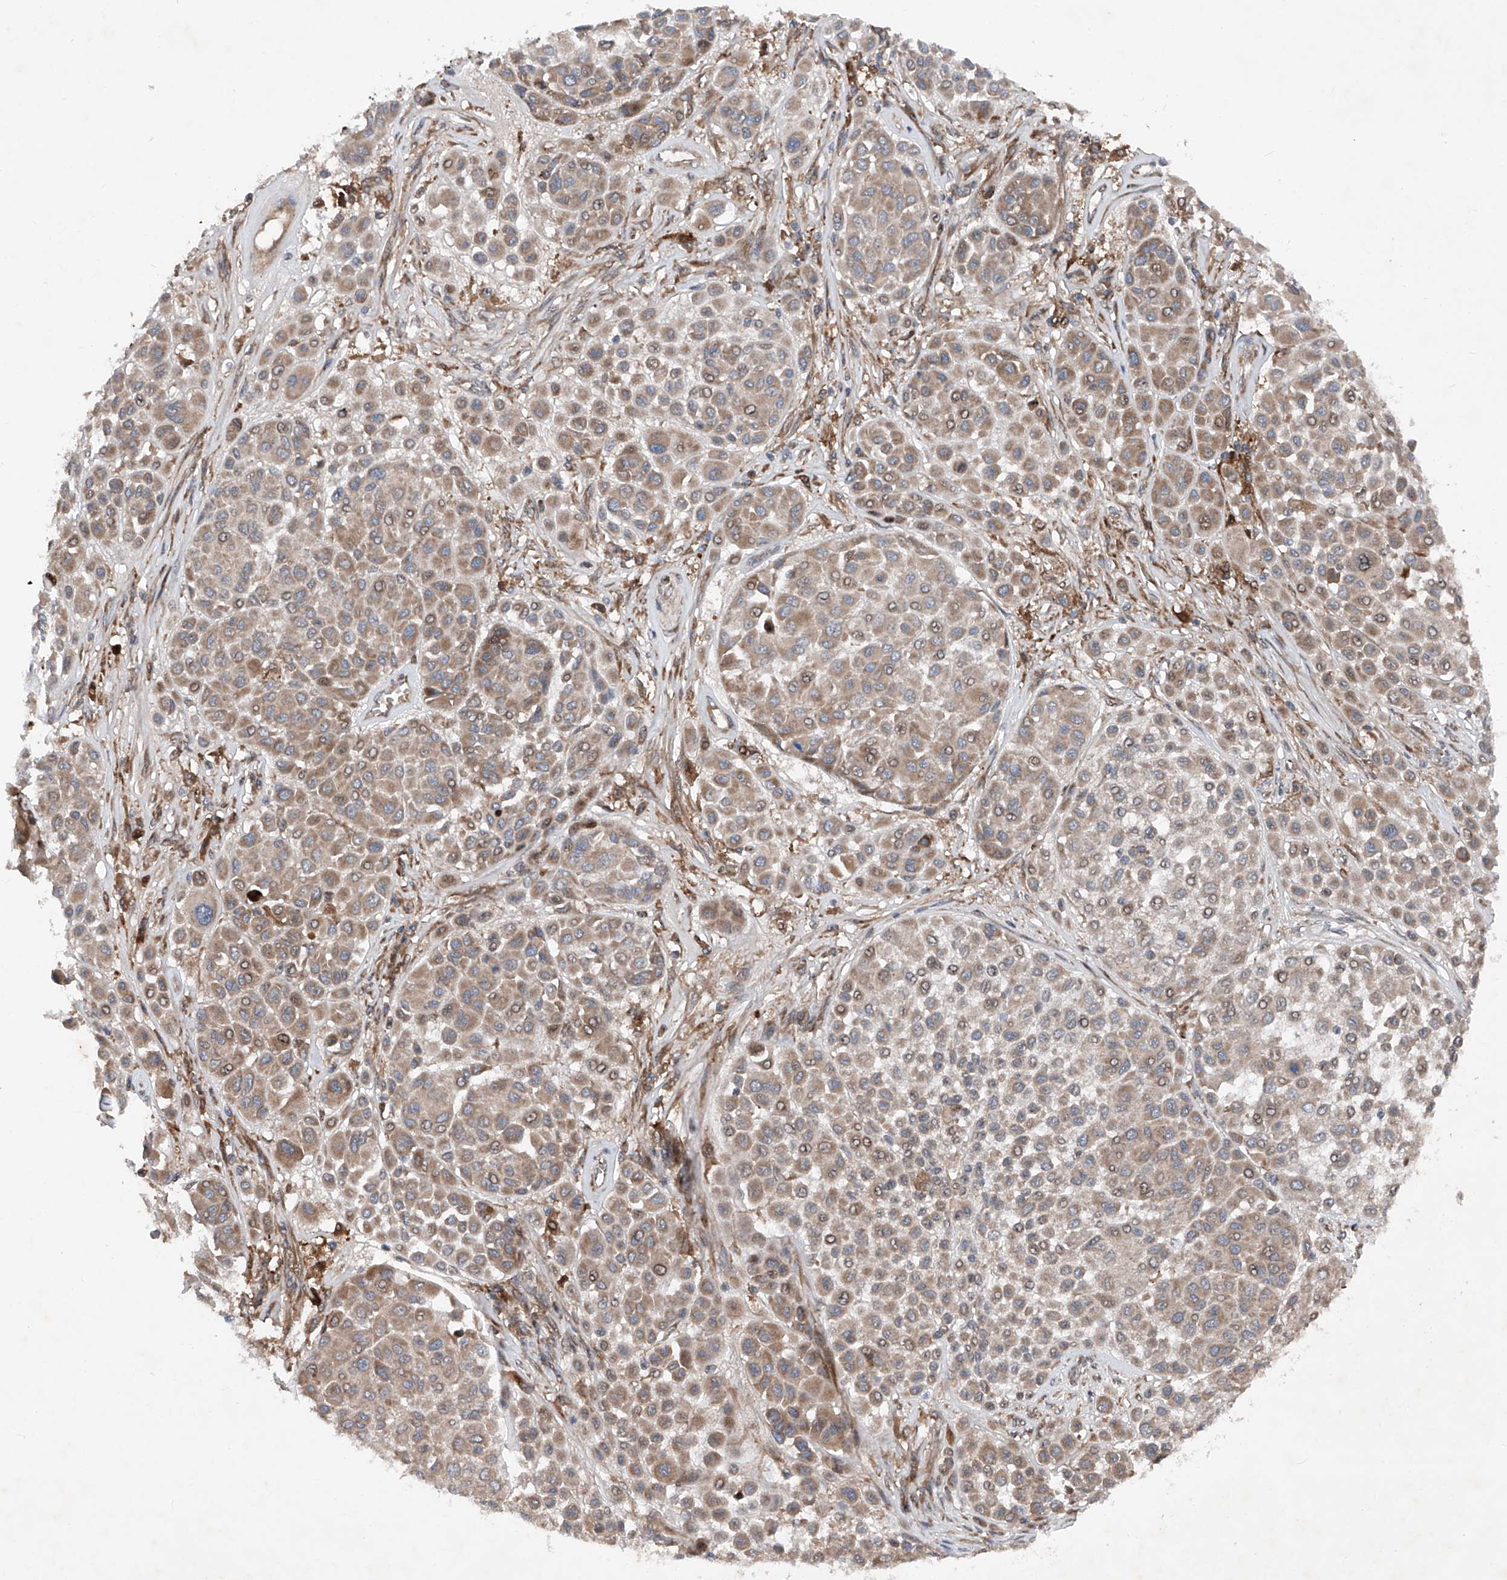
{"staining": {"intensity": "moderate", "quantity": ">75%", "location": "cytoplasmic/membranous"}, "tissue": "melanoma", "cell_type": "Tumor cells", "image_type": "cancer", "snomed": [{"axis": "morphology", "description": "Malignant melanoma, Metastatic site"}, {"axis": "topography", "description": "Soft tissue"}], "caption": "Immunohistochemical staining of human malignant melanoma (metastatic site) shows medium levels of moderate cytoplasmic/membranous protein positivity in approximately >75% of tumor cells.", "gene": "DAD1", "patient": {"sex": "male", "age": 41}}